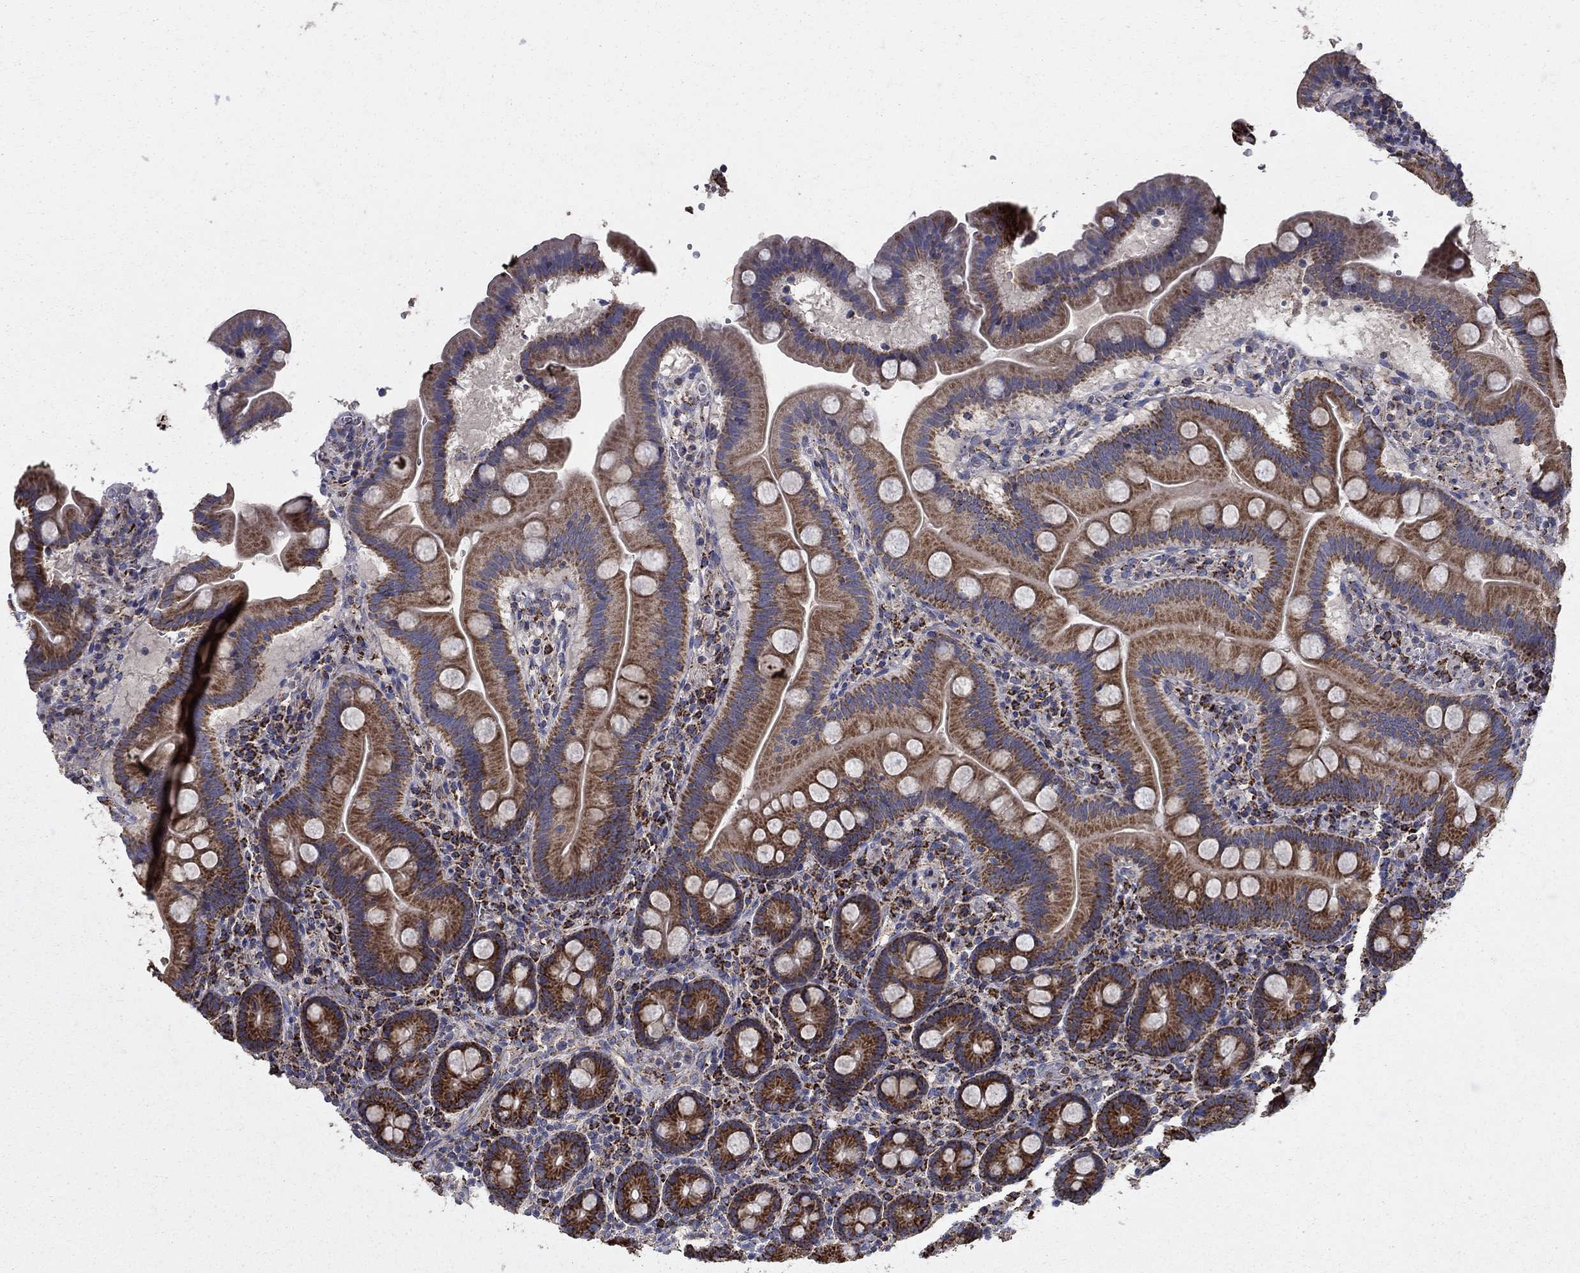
{"staining": {"intensity": "strong", "quantity": ">75%", "location": "cytoplasmic/membranous"}, "tissue": "duodenum", "cell_type": "Glandular cells", "image_type": "normal", "snomed": [{"axis": "morphology", "description": "Normal tissue, NOS"}, {"axis": "topography", "description": "Duodenum"}], "caption": "Immunohistochemistry (DAB) staining of benign human duodenum shows strong cytoplasmic/membranous protein expression in approximately >75% of glandular cells.", "gene": "GCSH", "patient": {"sex": "male", "age": 59}}